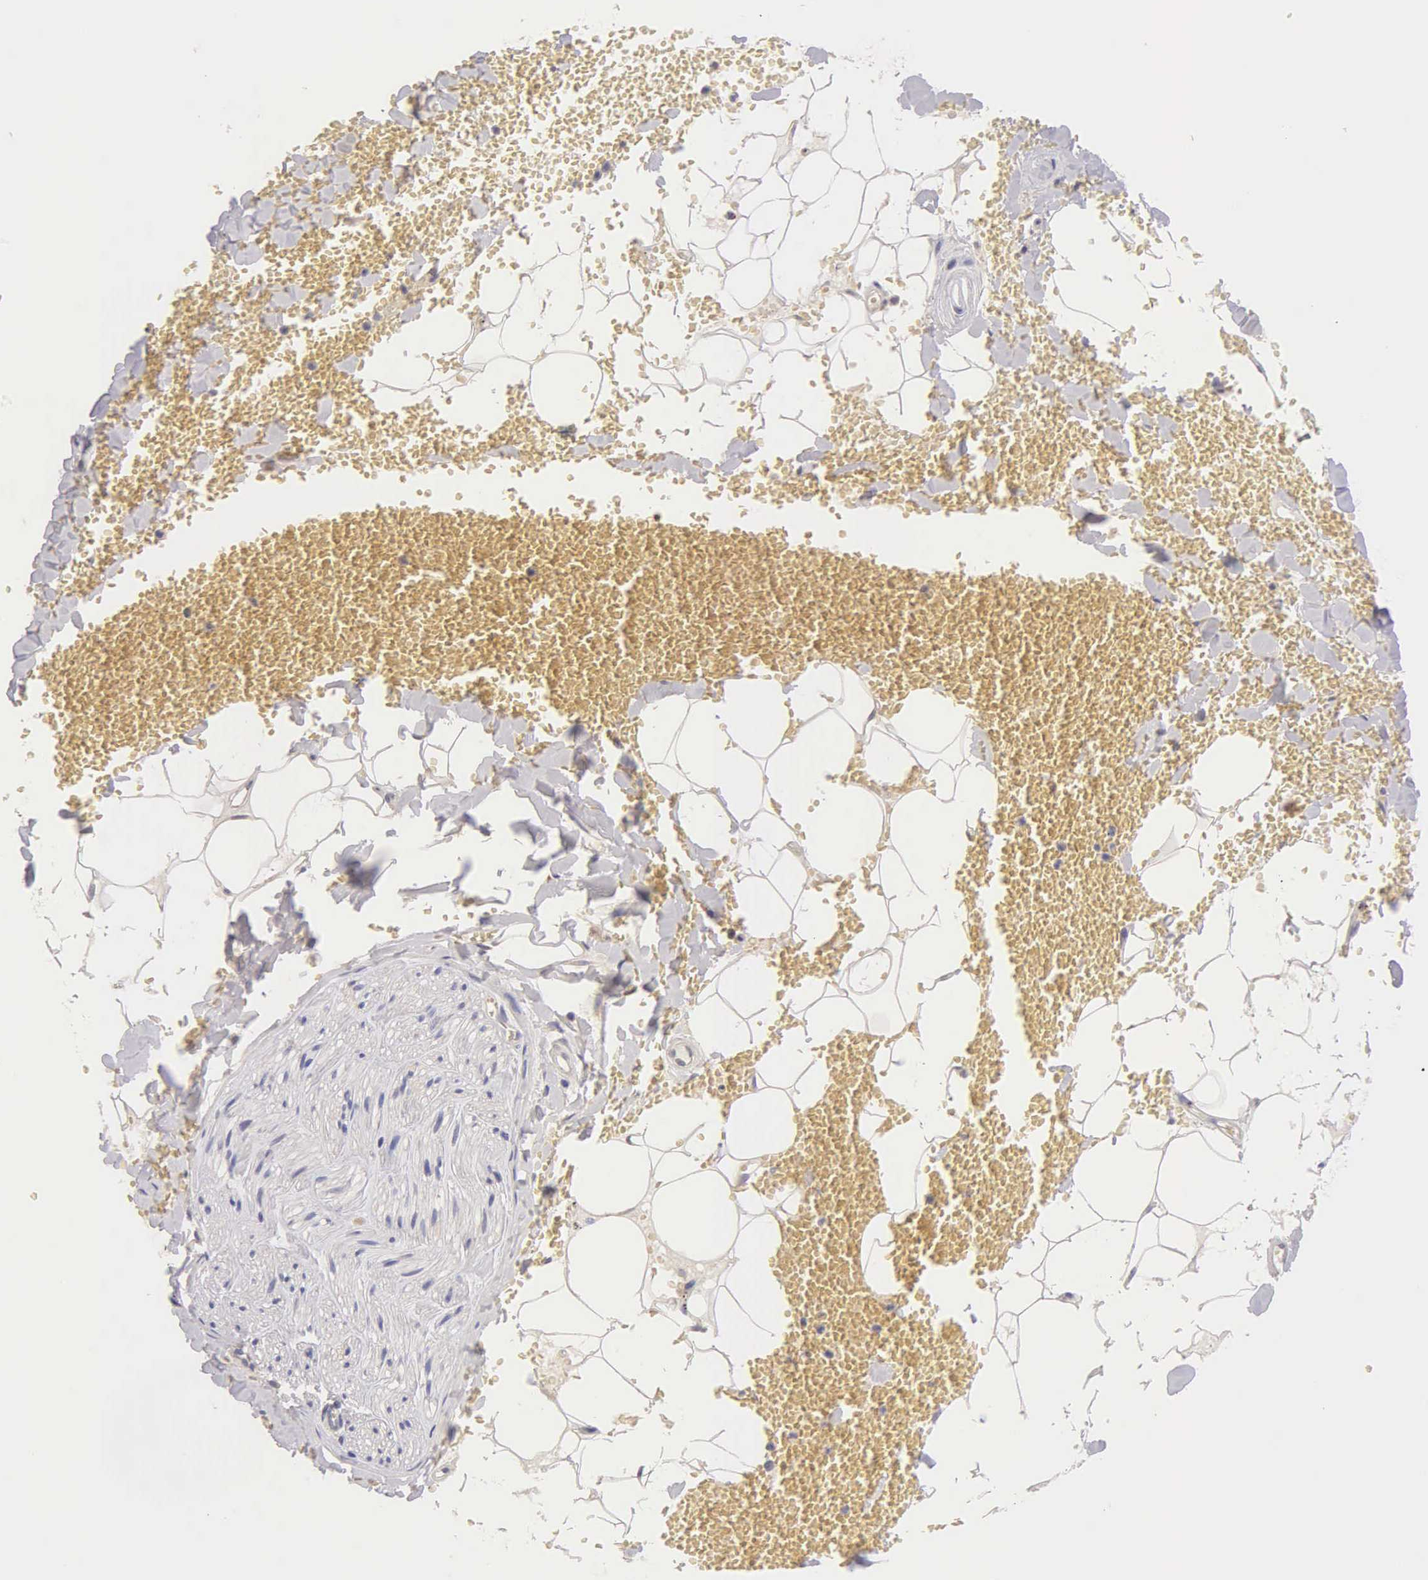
{"staining": {"intensity": "negative", "quantity": "none", "location": "none"}, "tissue": "adipose tissue", "cell_type": "Adipocytes", "image_type": "normal", "snomed": [{"axis": "morphology", "description": "Normal tissue, NOS"}, {"axis": "morphology", "description": "Inflammation, NOS"}, {"axis": "topography", "description": "Lymph node"}, {"axis": "topography", "description": "Peripheral nerve tissue"}], "caption": "High power microscopy histopathology image of an immunohistochemistry (IHC) micrograph of benign adipose tissue, revealing no significant expression in adipocytes.", "gene": "ESR1", "patient": {"sex": "male", "age": 52}}